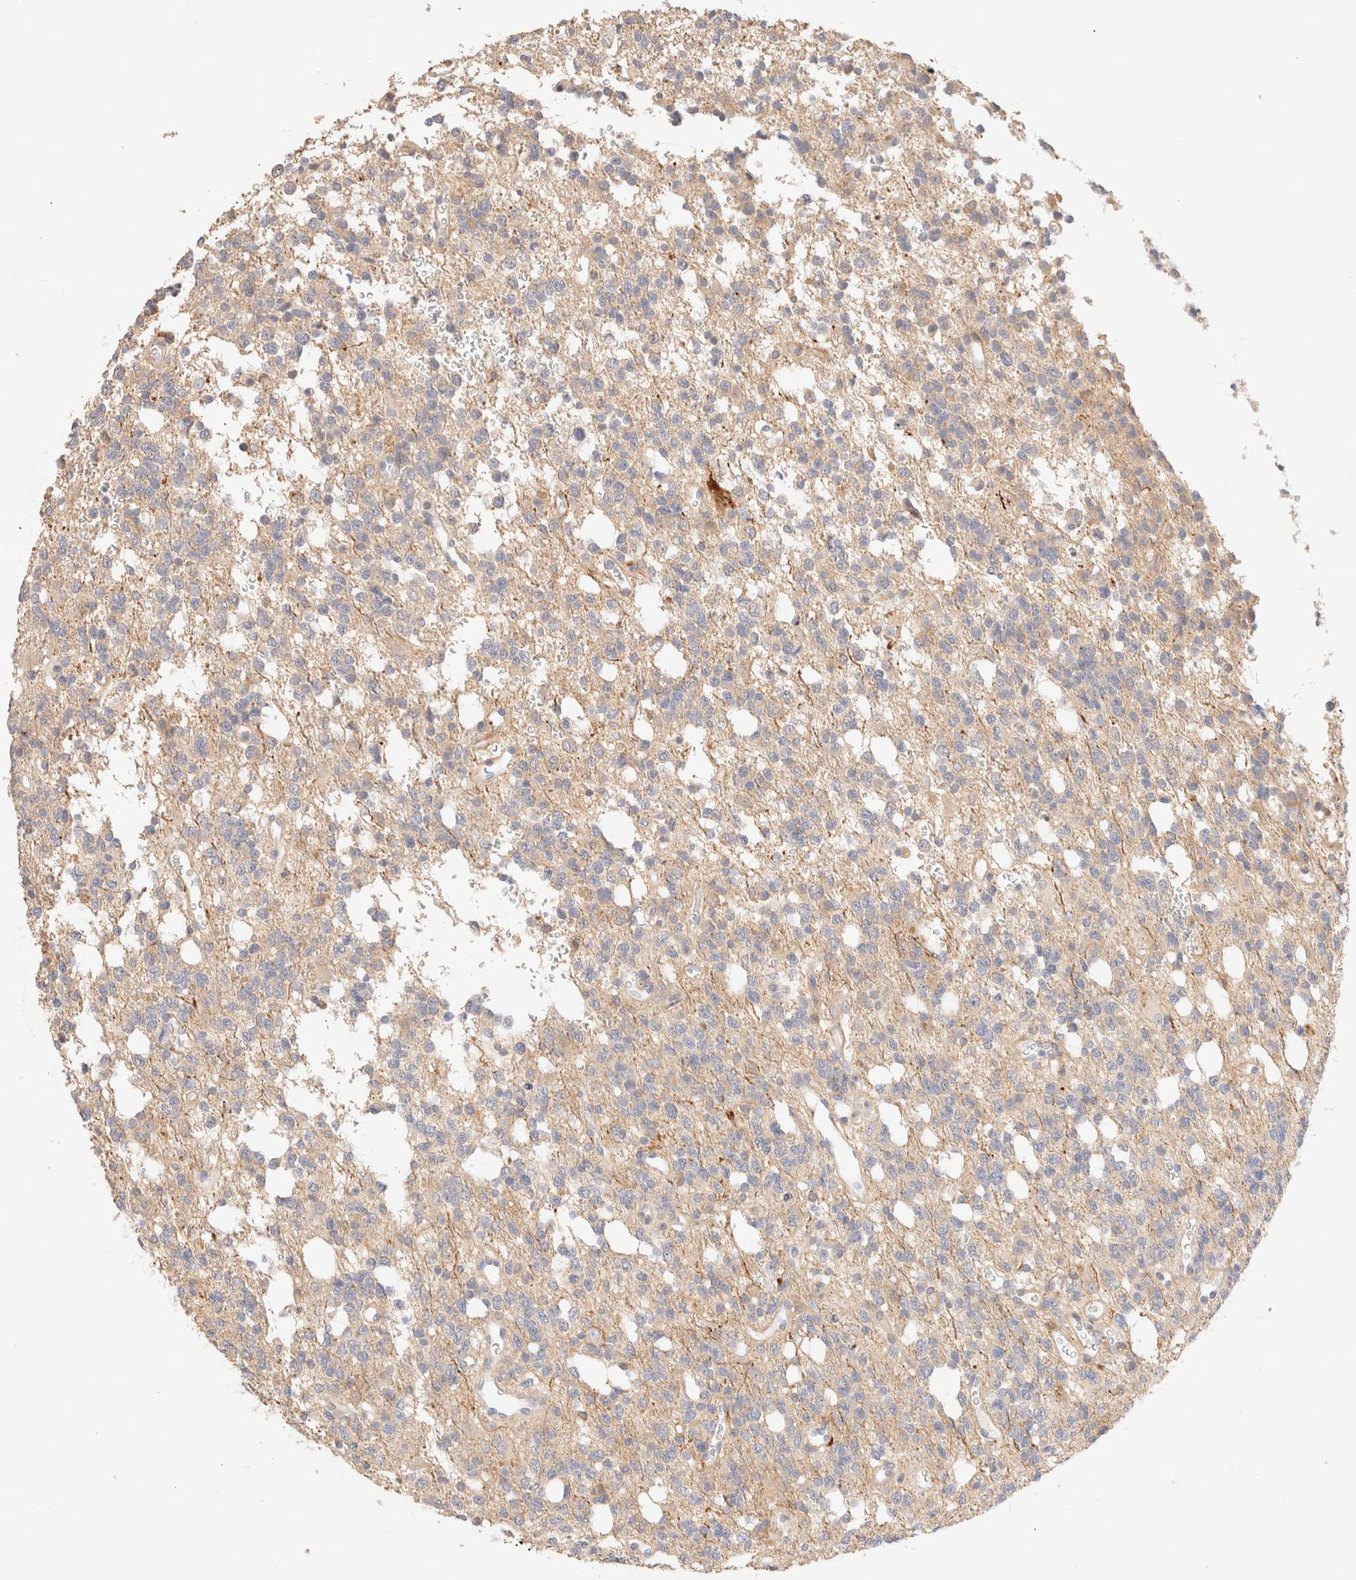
{"staining": {"intensity": "negative", "quantity": "none", "location": "none"}, "tissue": "glioma", "cell_type": "Tumor cells", "image_type": "cancer", "snomed": [{"axis": "morphology", "description": "Glioma, malignant, High grade"}, {"axis": "topography", "description": "Brain"}], "caption": "This photomicrograph is of high-grade glioma (malignant) stained with immunohistochemistry (IHC) to label a protein in brown with the nuclei are counter-stained blue. There is no staining in tumor cells.", "gene": "SNTB1", "patient": {"sex": "female", "age": 62}}